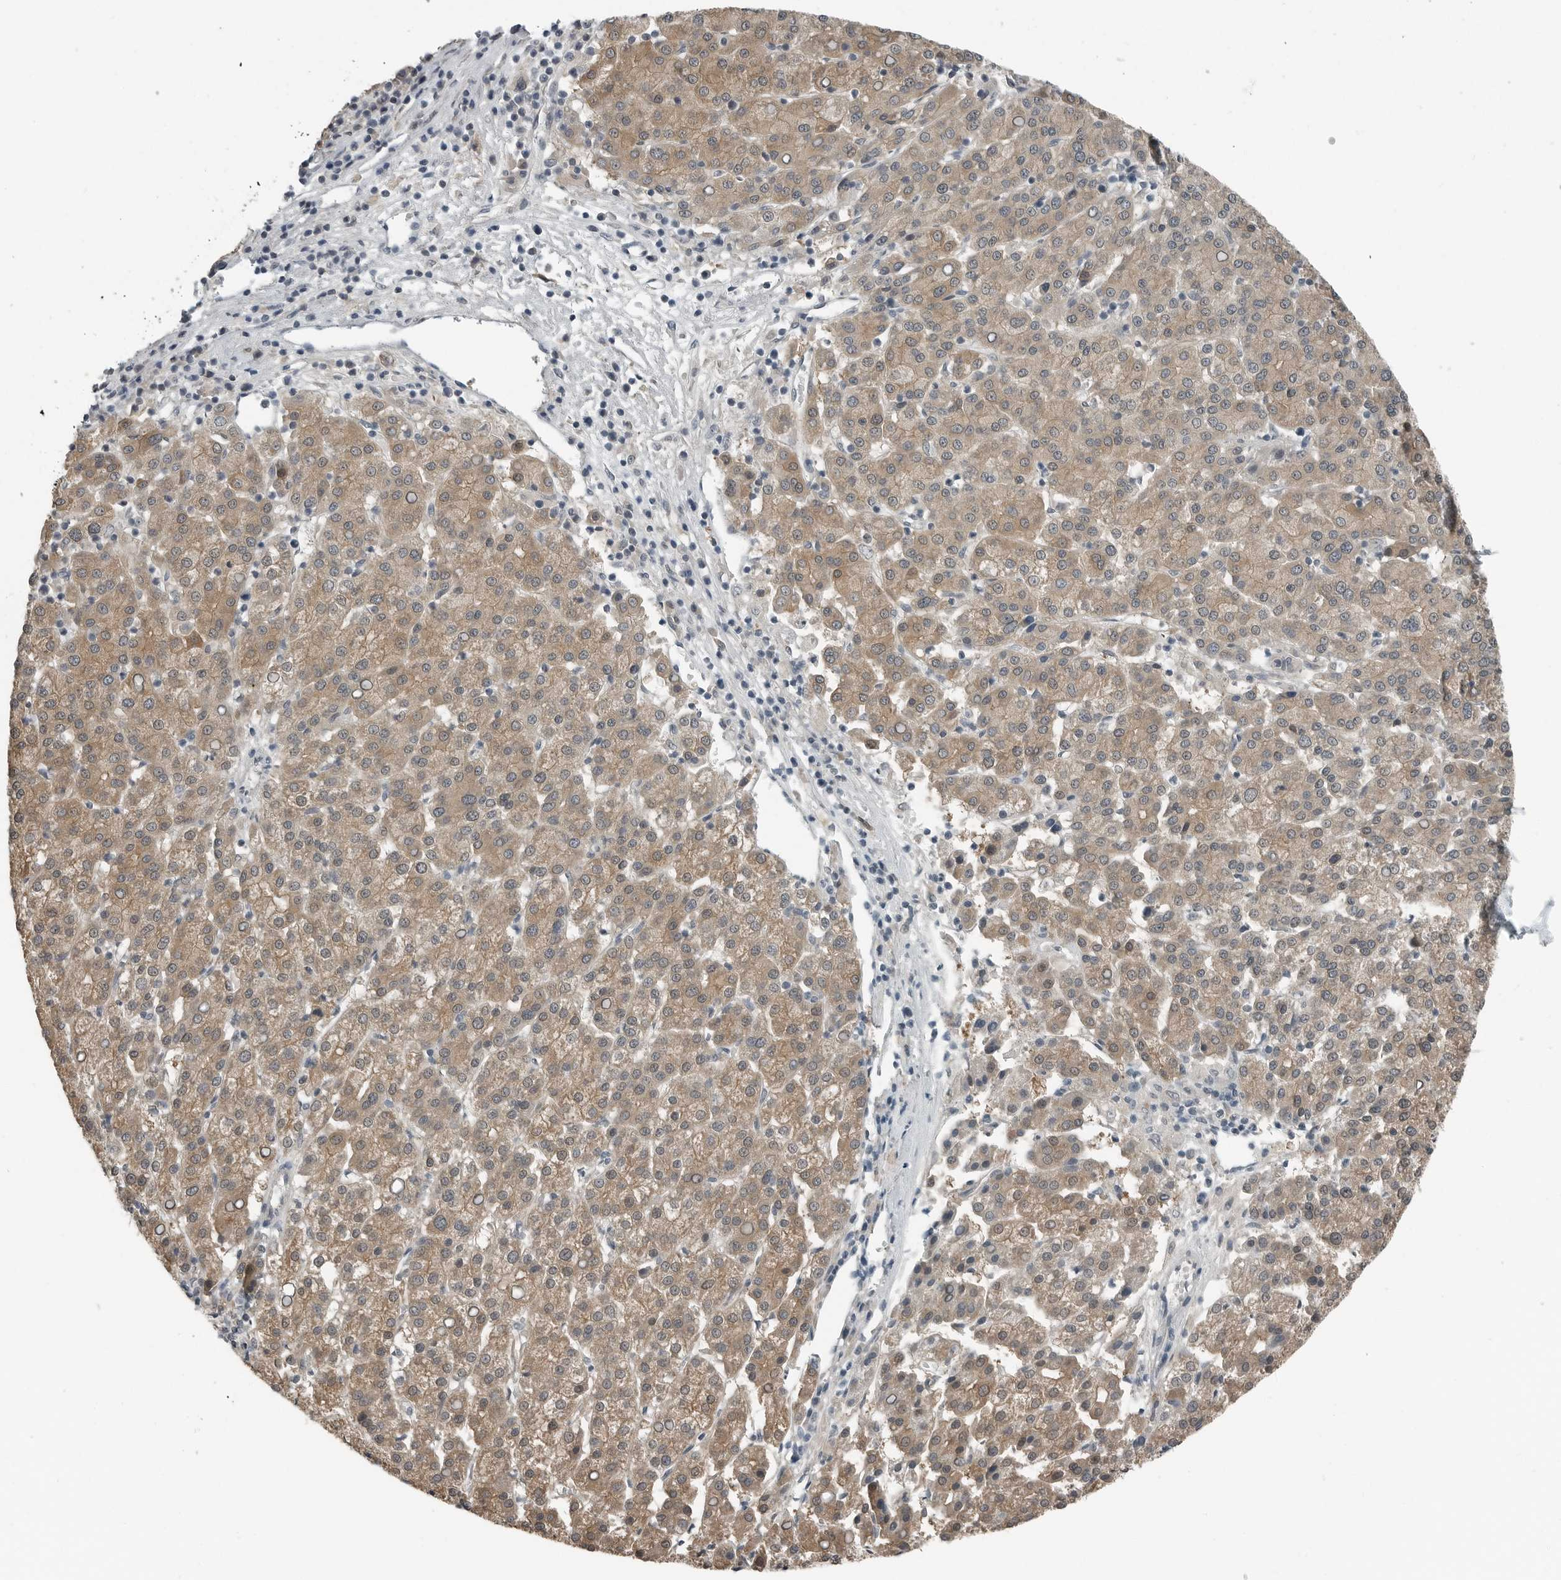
{"staining": {"intensity": "moderate", "quantity": ">75%", "location": "cytoplasmic/membranous,nuclear"}, "tissue": "liver cancer", "cell_type": "Tumor cells", "image_type": "cancer", "snomed": [{"axis": "morphology", "description": "Carcinoma, Hepatocellular, NOS"}, {"axis": "topography", "description": "Liver"}], "caption": "Immunohistochemical staining of liver cancer demonstrates medium levels of moderate cytoplasmic/membranous and nuclear protein positivity in about >75% of tumor cells.", "gene": "KYAT1", "patient": {"sex": "female", "age": 58}}